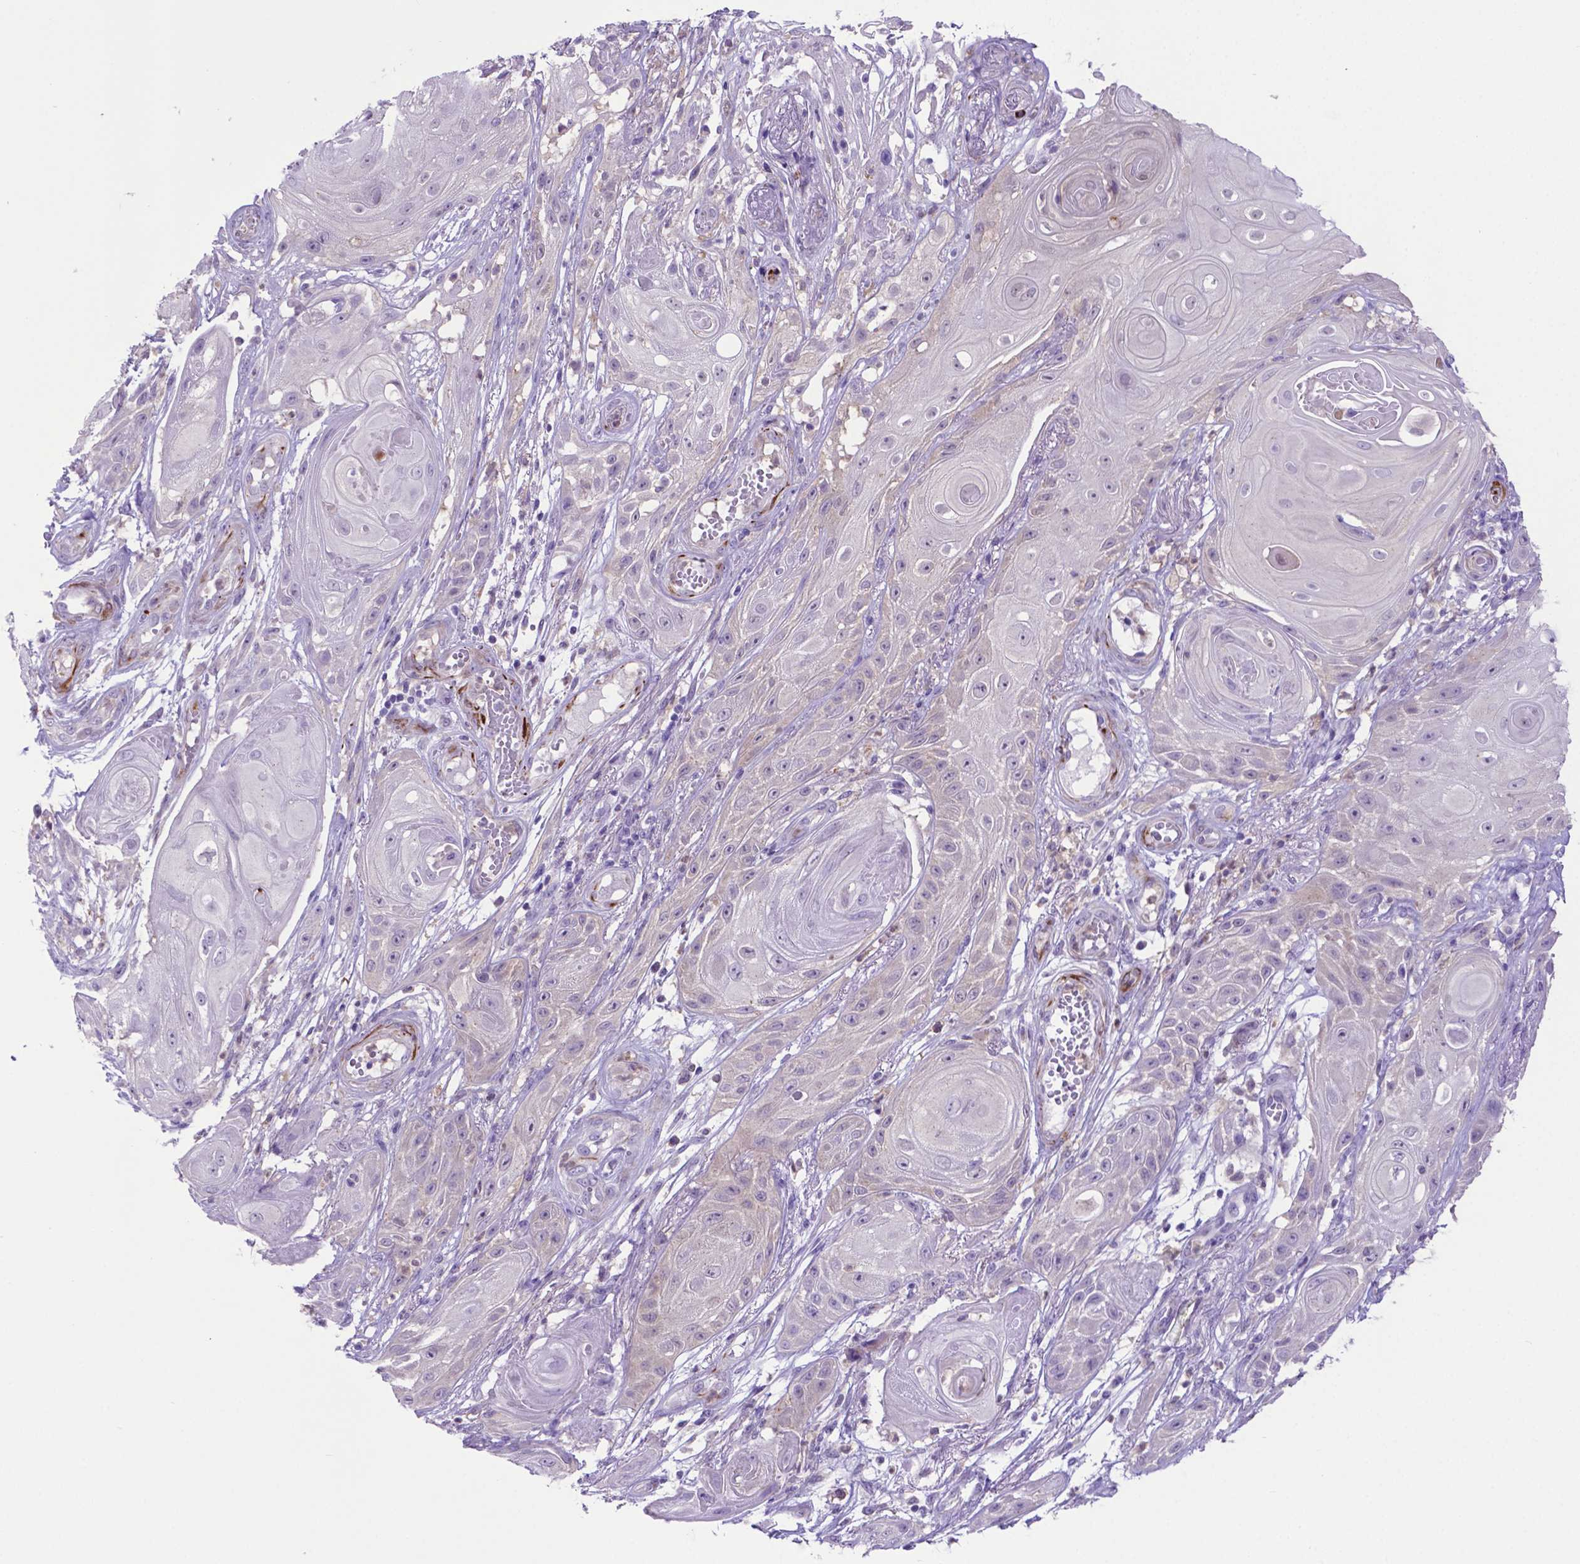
{"staining": {"intensity": "negative", "quantity": "none", "location": "none"}, "tissue": "skin cancer", "cell_type": "Tumor cells", "image_type": "cancer", "snomed": [{"axis": "morphology", "description": "Squamous cell carcinoma, NOS"}, {"axis": "topography", "description": "Skin"}], "caption": "Tumor cells are negative for brown protein staining in squamous cell carcinoma (skin). Brightfield microscopy of immunohistochemistry (IHC) stained with DAB (3,3'-diaminobenzidine) (brown) and hematoxylin (blue), captured at high magnification.", "gene": "LZTR1", "patient": {"sex": "male", "age": 62}}